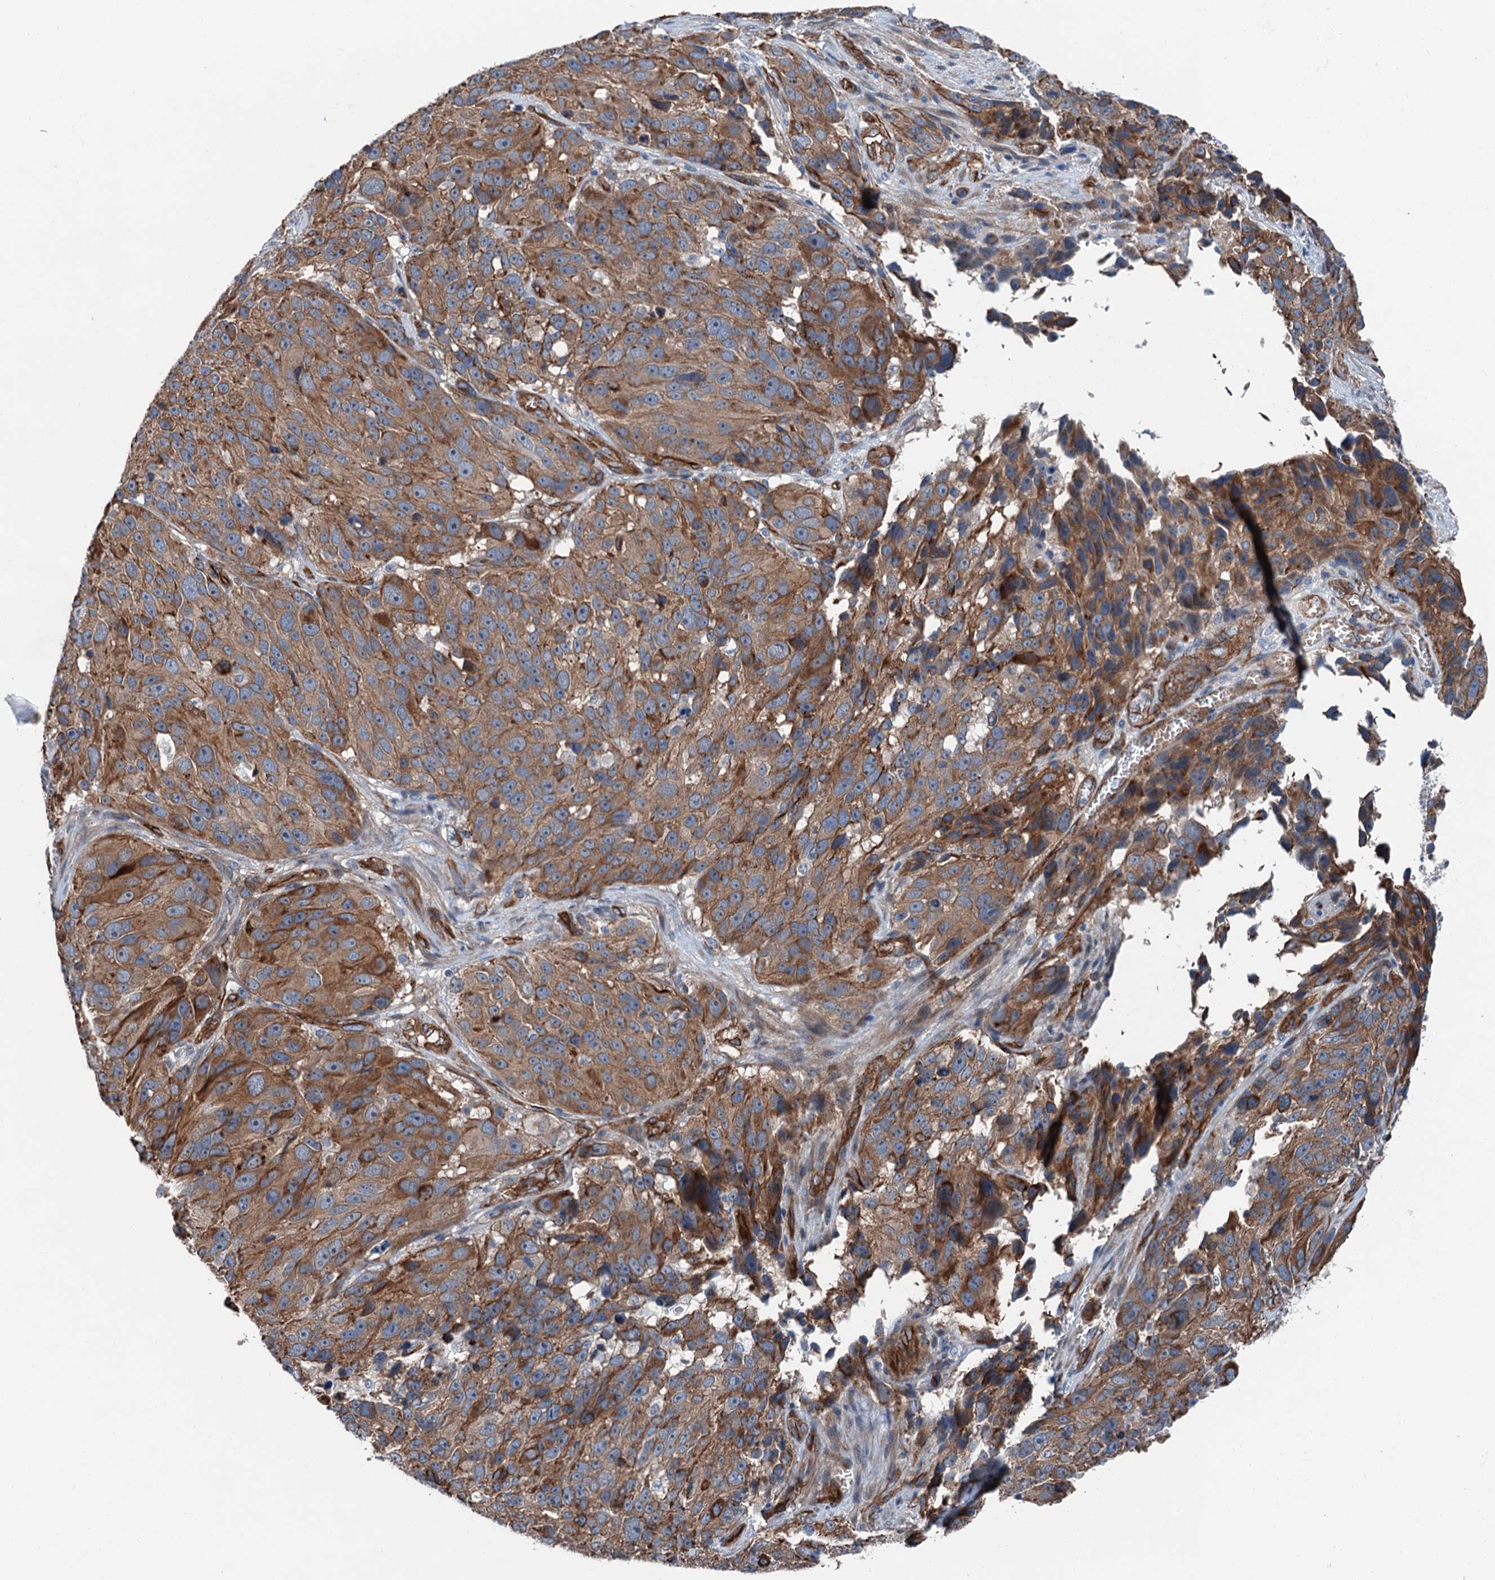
{"staining": {"intensity": "moderate", "quantity": ">75%", "location": "cytoplasmic/membranous"}, "tissue": "melanoma", "cell_type": "Tumor cells", "image_type": "cancer", "snomed": [{"axis": "morphology", "description": "Malignant melanoma, NOS"}, {"axis": "topography", "description": "Skin"}], "caption": "Immunohistochemical staining of melanoma reveals medium levels of moderate cytoplasmic/membranous staining in about >75% of tumor cells. (DAB IHC, brown staining for protein, blue staining for nuclei).", "gene": "NMRAL1", "patient": {"sex": "male", "age": 84}}